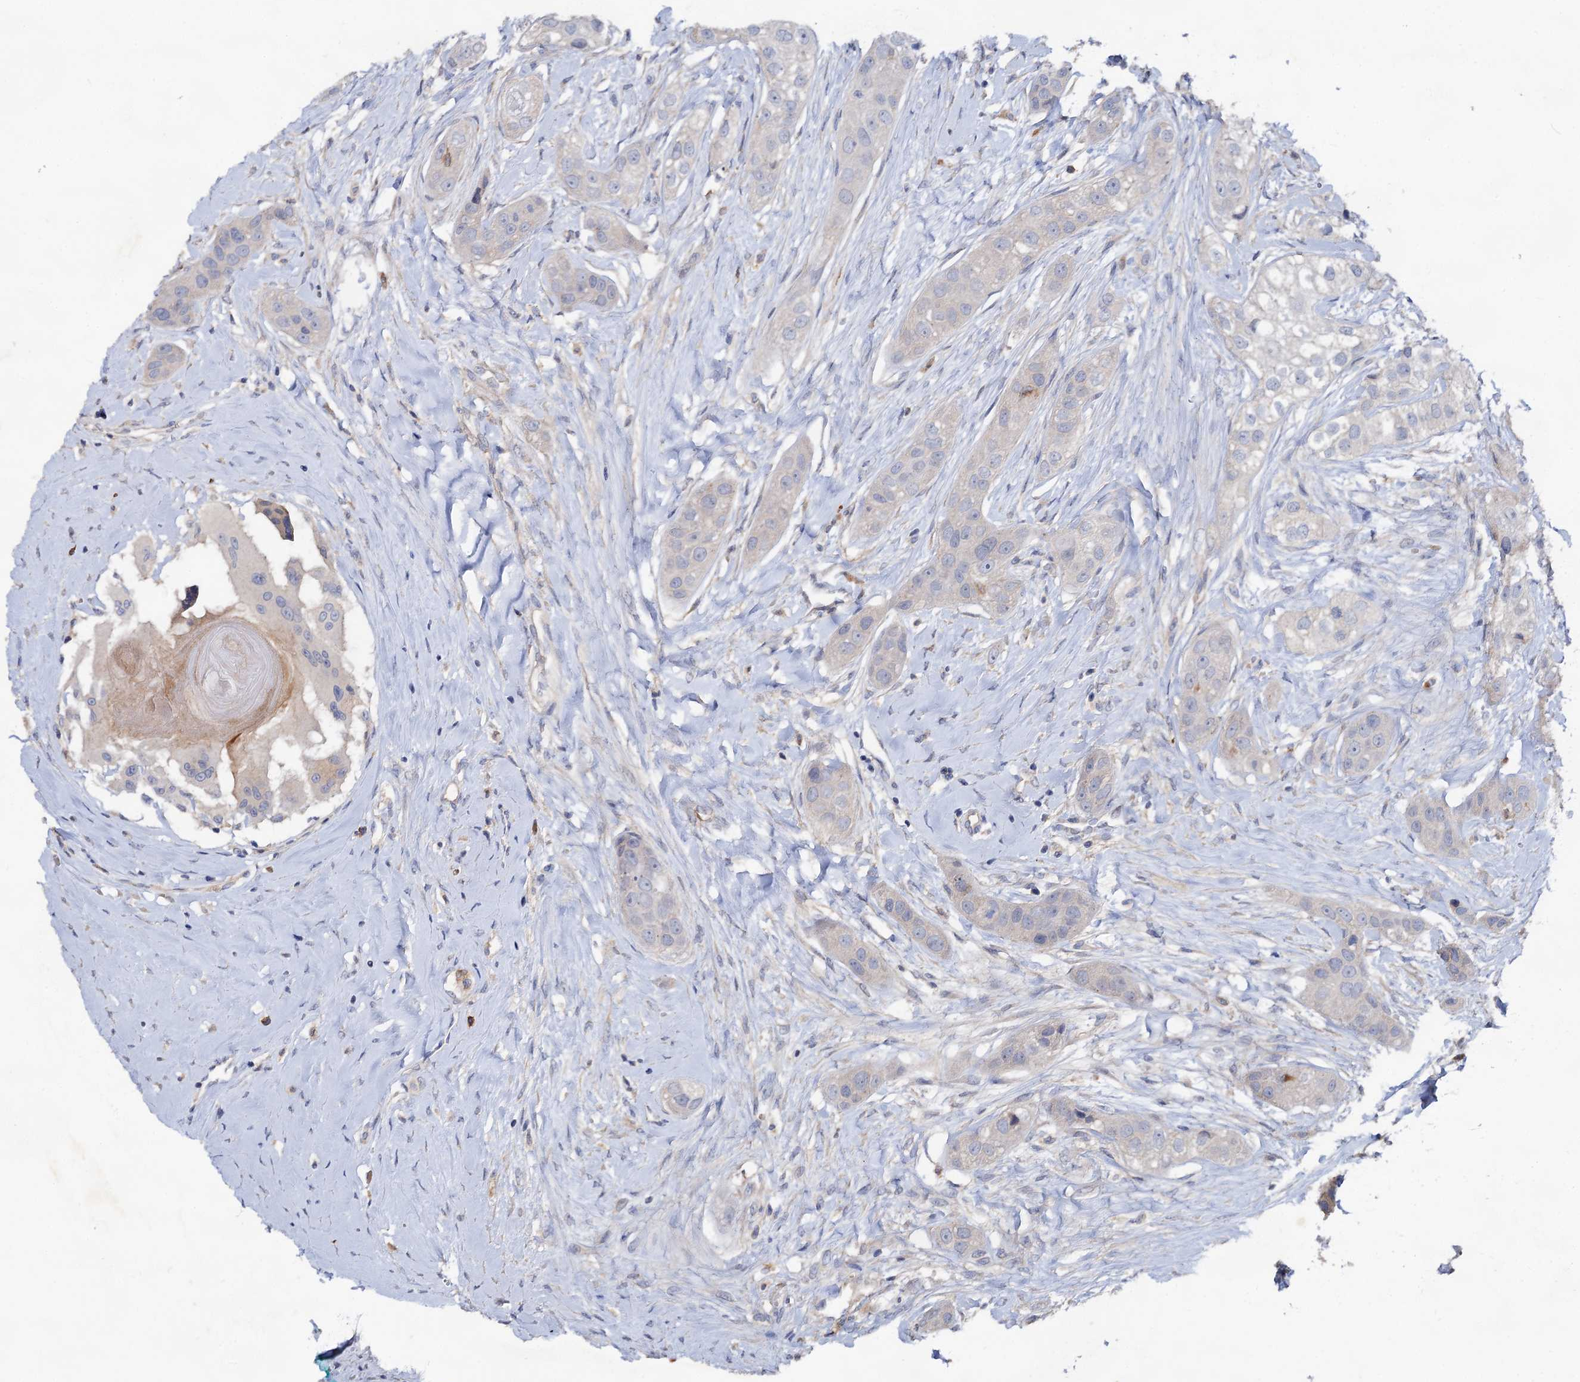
{"staining": {"intensity": "negative", "quantity": "none", "location": "none"}, "tissue": "head and neck cancer", "cell_type": "Tumor cells", "image_type": "cancer", "snomed": [{"axis": "morphology", "description": "Normal tissue, NOS"}, {"axis": "morphology", "description": "Squamous cell carcinoma, NOS"}, {"axis": "topography", "description": "Skeletal muscle"}, {"axis": "topography", "description": "Head-Neck"}], "caption": "Human squamous cell carcinoma (head and neck) stained for a protein using immunohistochemistry shows no staining in tumor cells.", "gene": "HVCN1", "patient": {"sex": "male", "age": 51}}